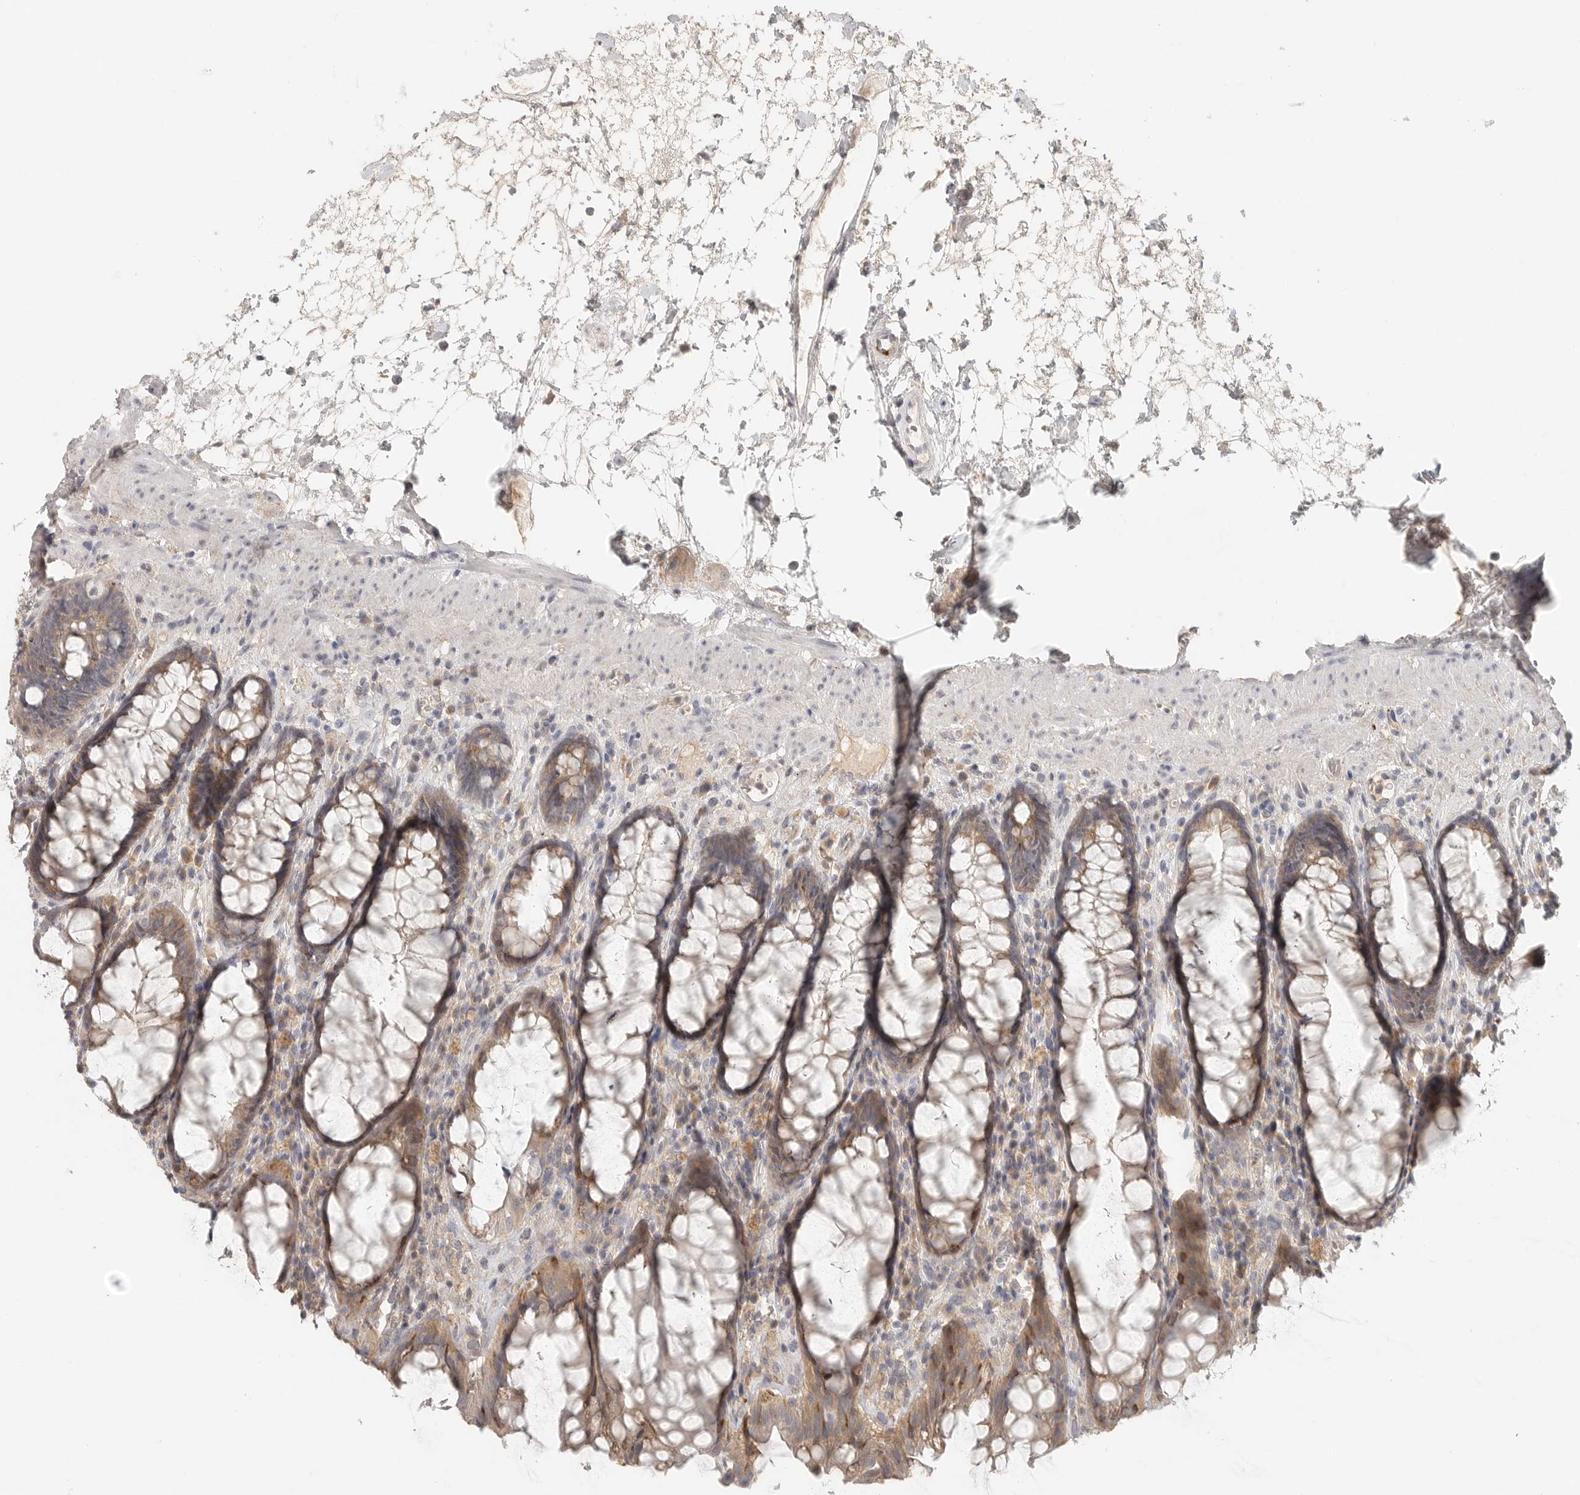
{"staining": {"intensity": "moderate", "quantity": ">75%", "location": "cytoplasmic/membranous"}, "tissue": "rectum", "cell_type": "Glandular cells", "image_type": "normal", "snomed": [{"axis": "morphology", "description": "Normal tissue, NOS"}, {"axis": "topography", "description": "Rectum"}], "caption": "Protein staining of benign rectum reveals moderate cytoplasmic/membranous positivity in about >75% of glandular cells.", "gene": "HDAC6", "patient": {"sex": "male", "age": 64}}